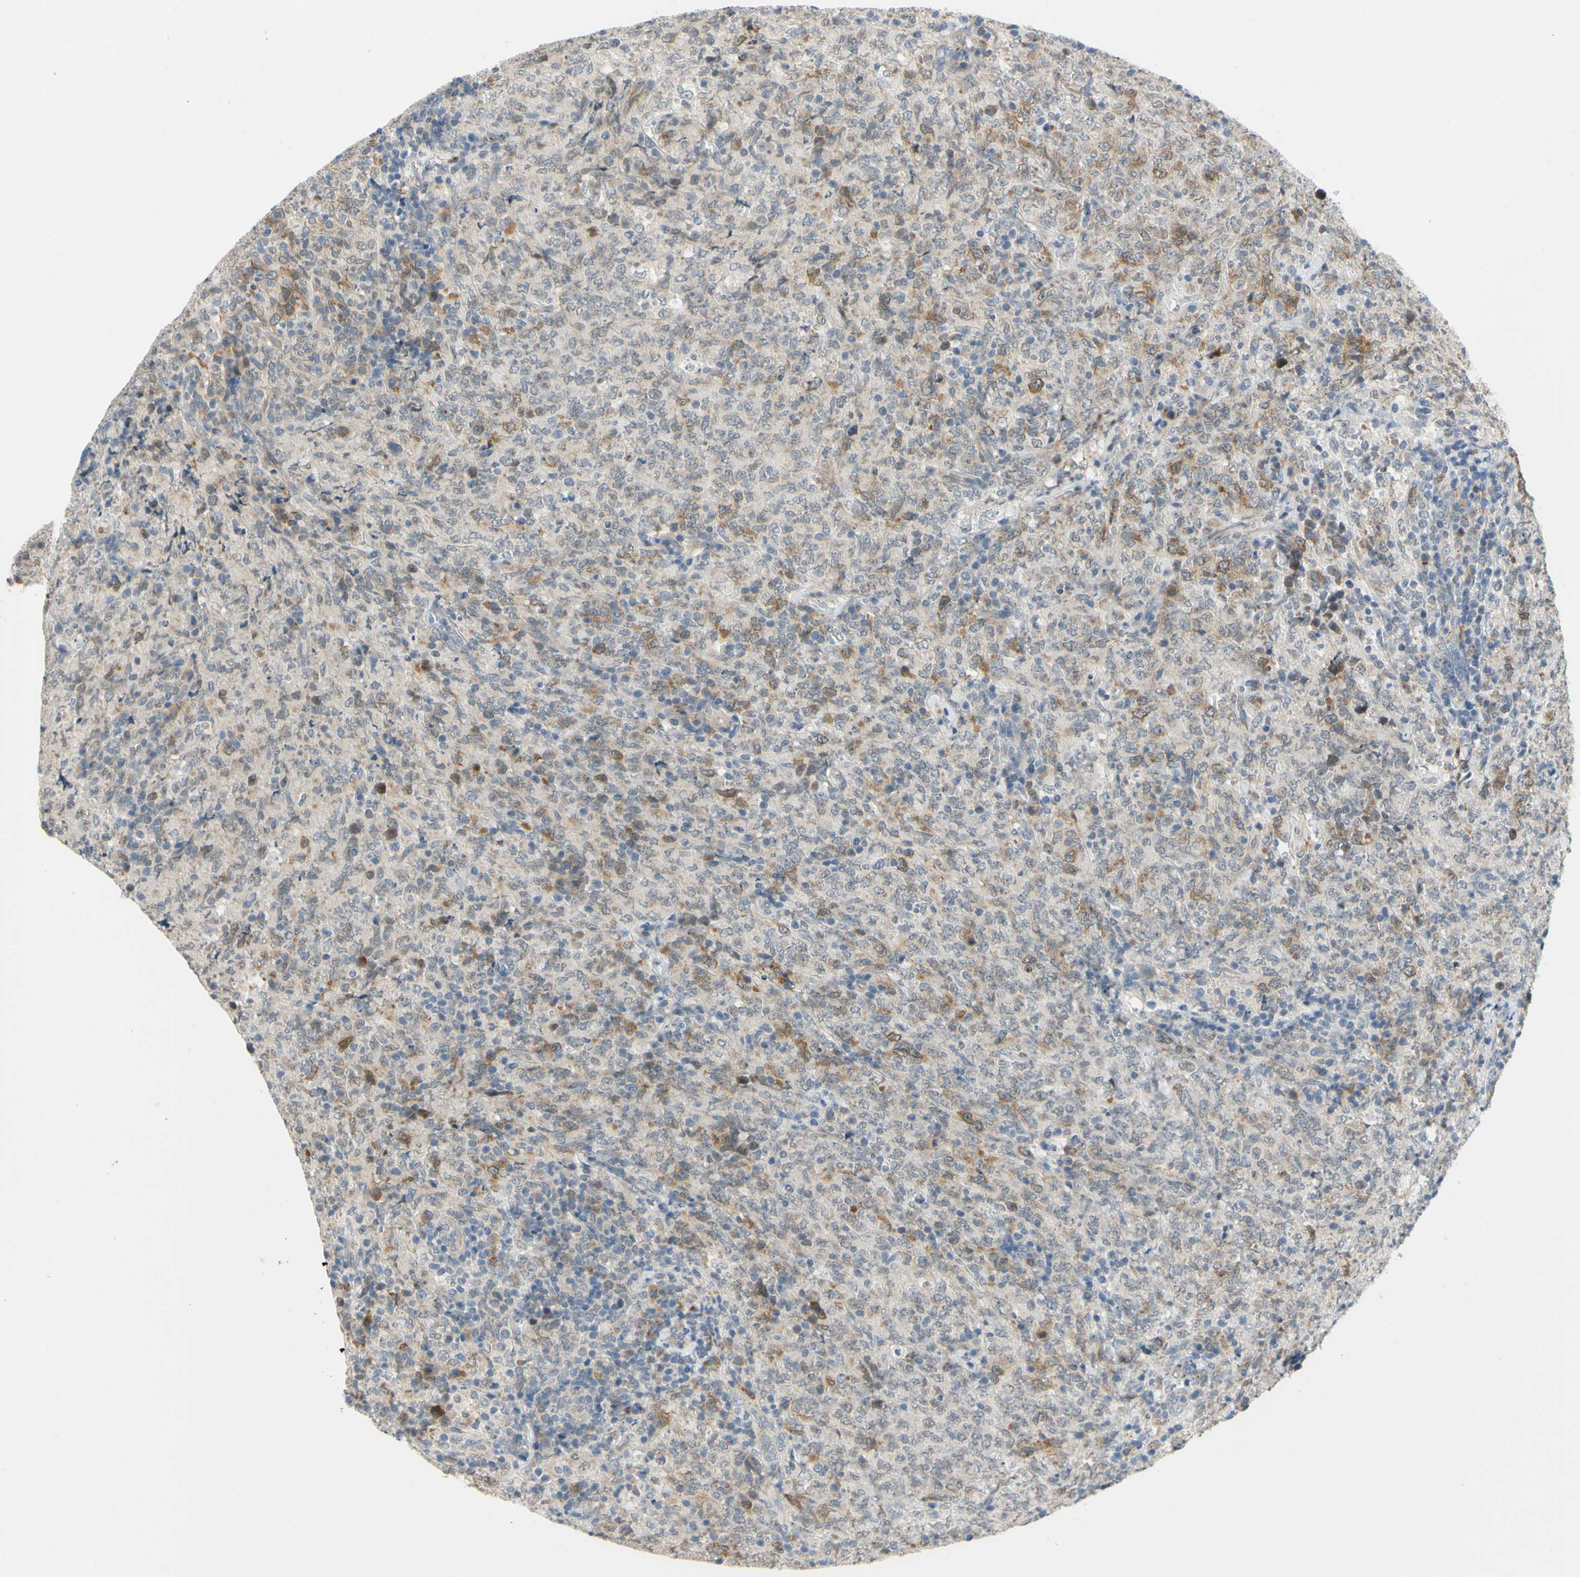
{"staining": {"intensity": "moderate", "quantity": "25%-75%", "location": "cytoplasmic/membranous"}, "tissue": "lymphoma", "cell_type": "Tumor cells", "image_type": "cancer", "snomed": [{"axis": "morphology", "description": "Malignant lymphoma, non-Hodgkin's type, High grade"}, {"axis": "topography", "description": "Tonsil"}], "caption": "Immunohistochemical staining of lymphoma demonstrates medium levels of moderate cytoplasmic/membranous protein positivity in approximately 25%-75% of tumor cells.", "gene": "CCNB2", "patient": {"sex": "female", "age": 36}}